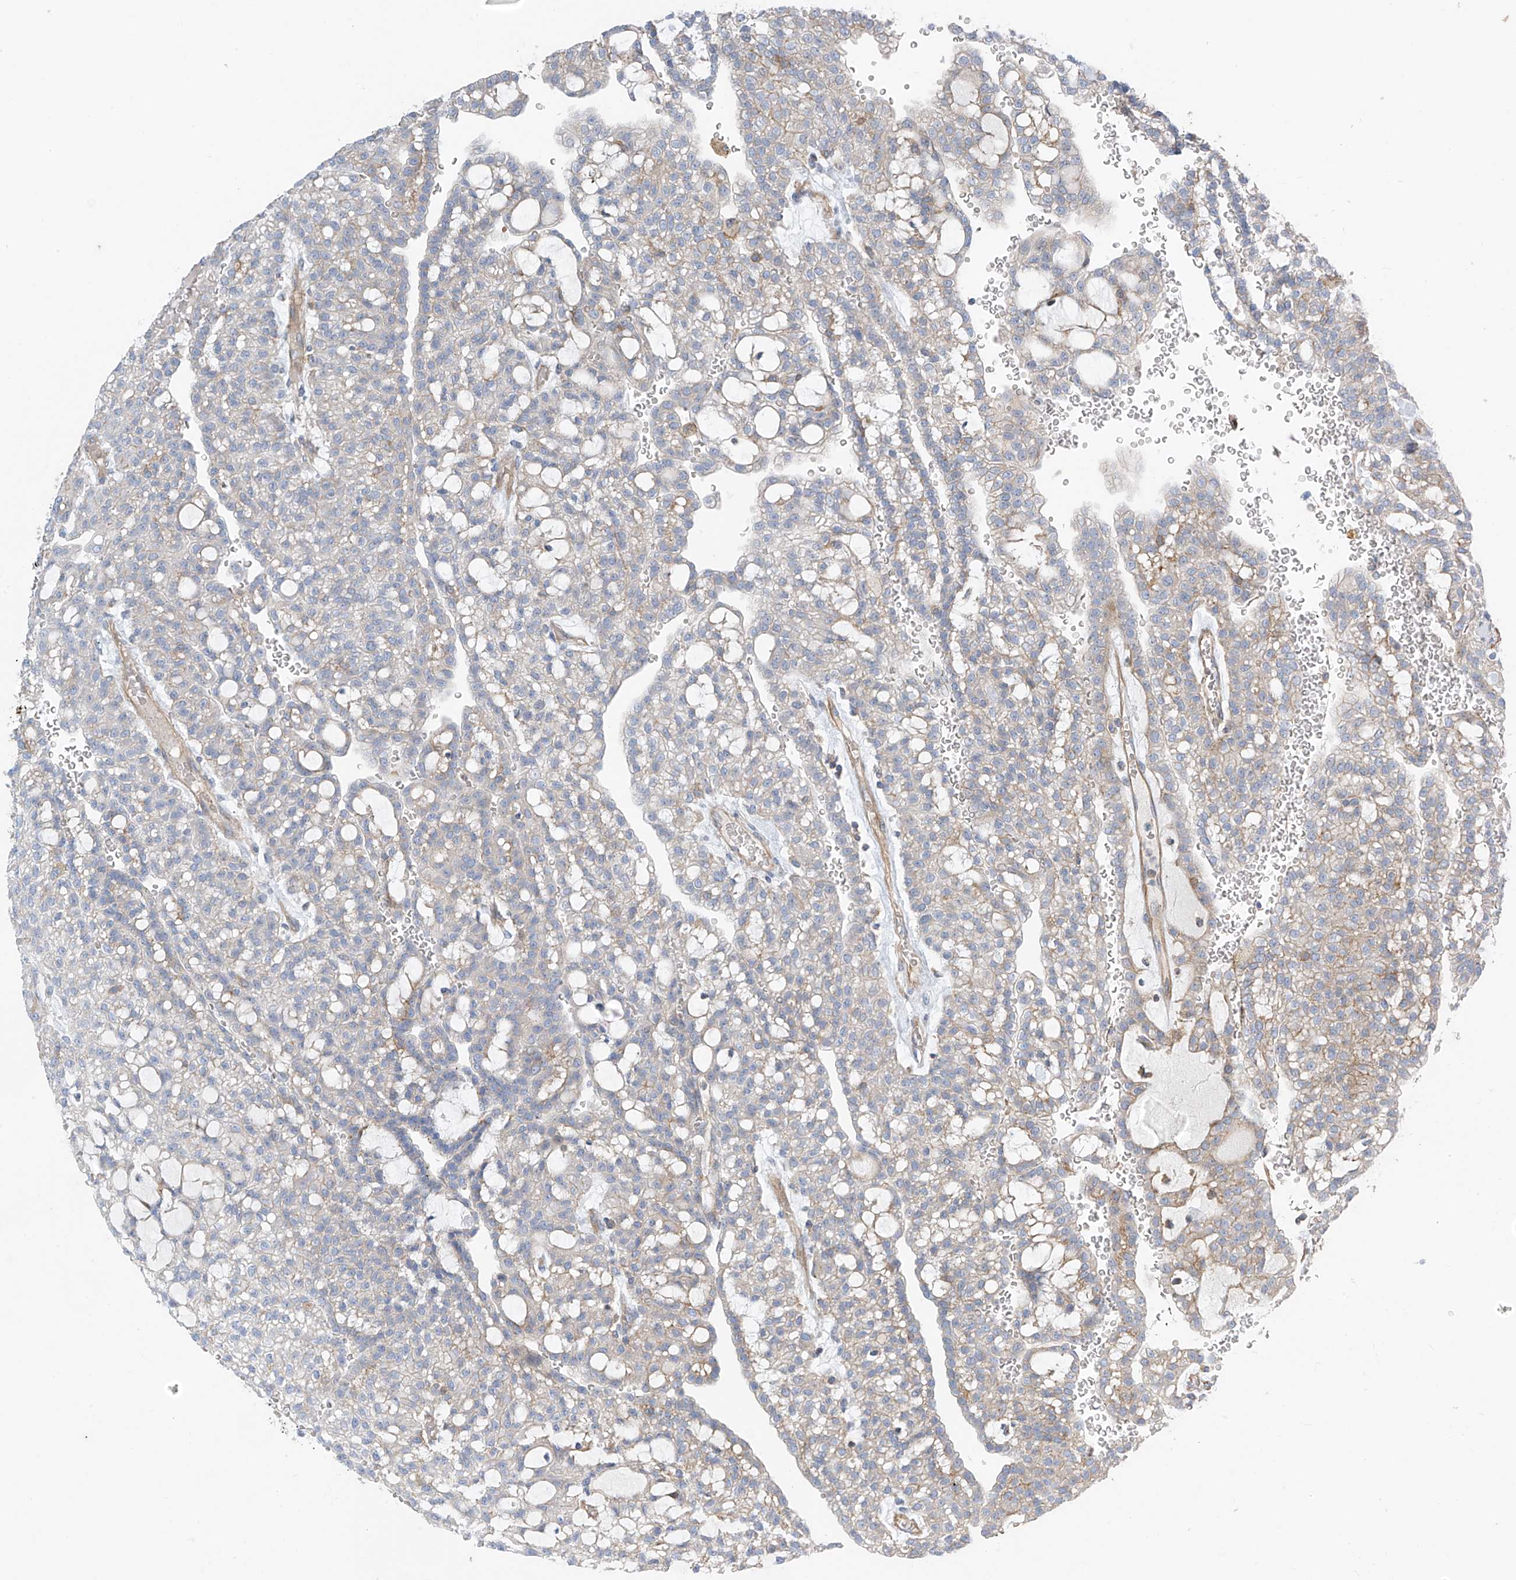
{"staining": {"intensity": "weak", "quantity": "<25%", "location": "cytoplasmic/membranous"}, "tissue": "renal cancer", "cell_type": "Tumor cells", "image_type": "cancer", "snomed": [{"axis": "morphology", "description": "Adenocarcinoma, NOS"}, {"axis": "topography", "description": "Kidney"}], "caption": "Tumor cells show no significant staining in renal adenocarcinoma.", "gene": "SLC1A5", "patient": {"sex": "male", "age": 63}}